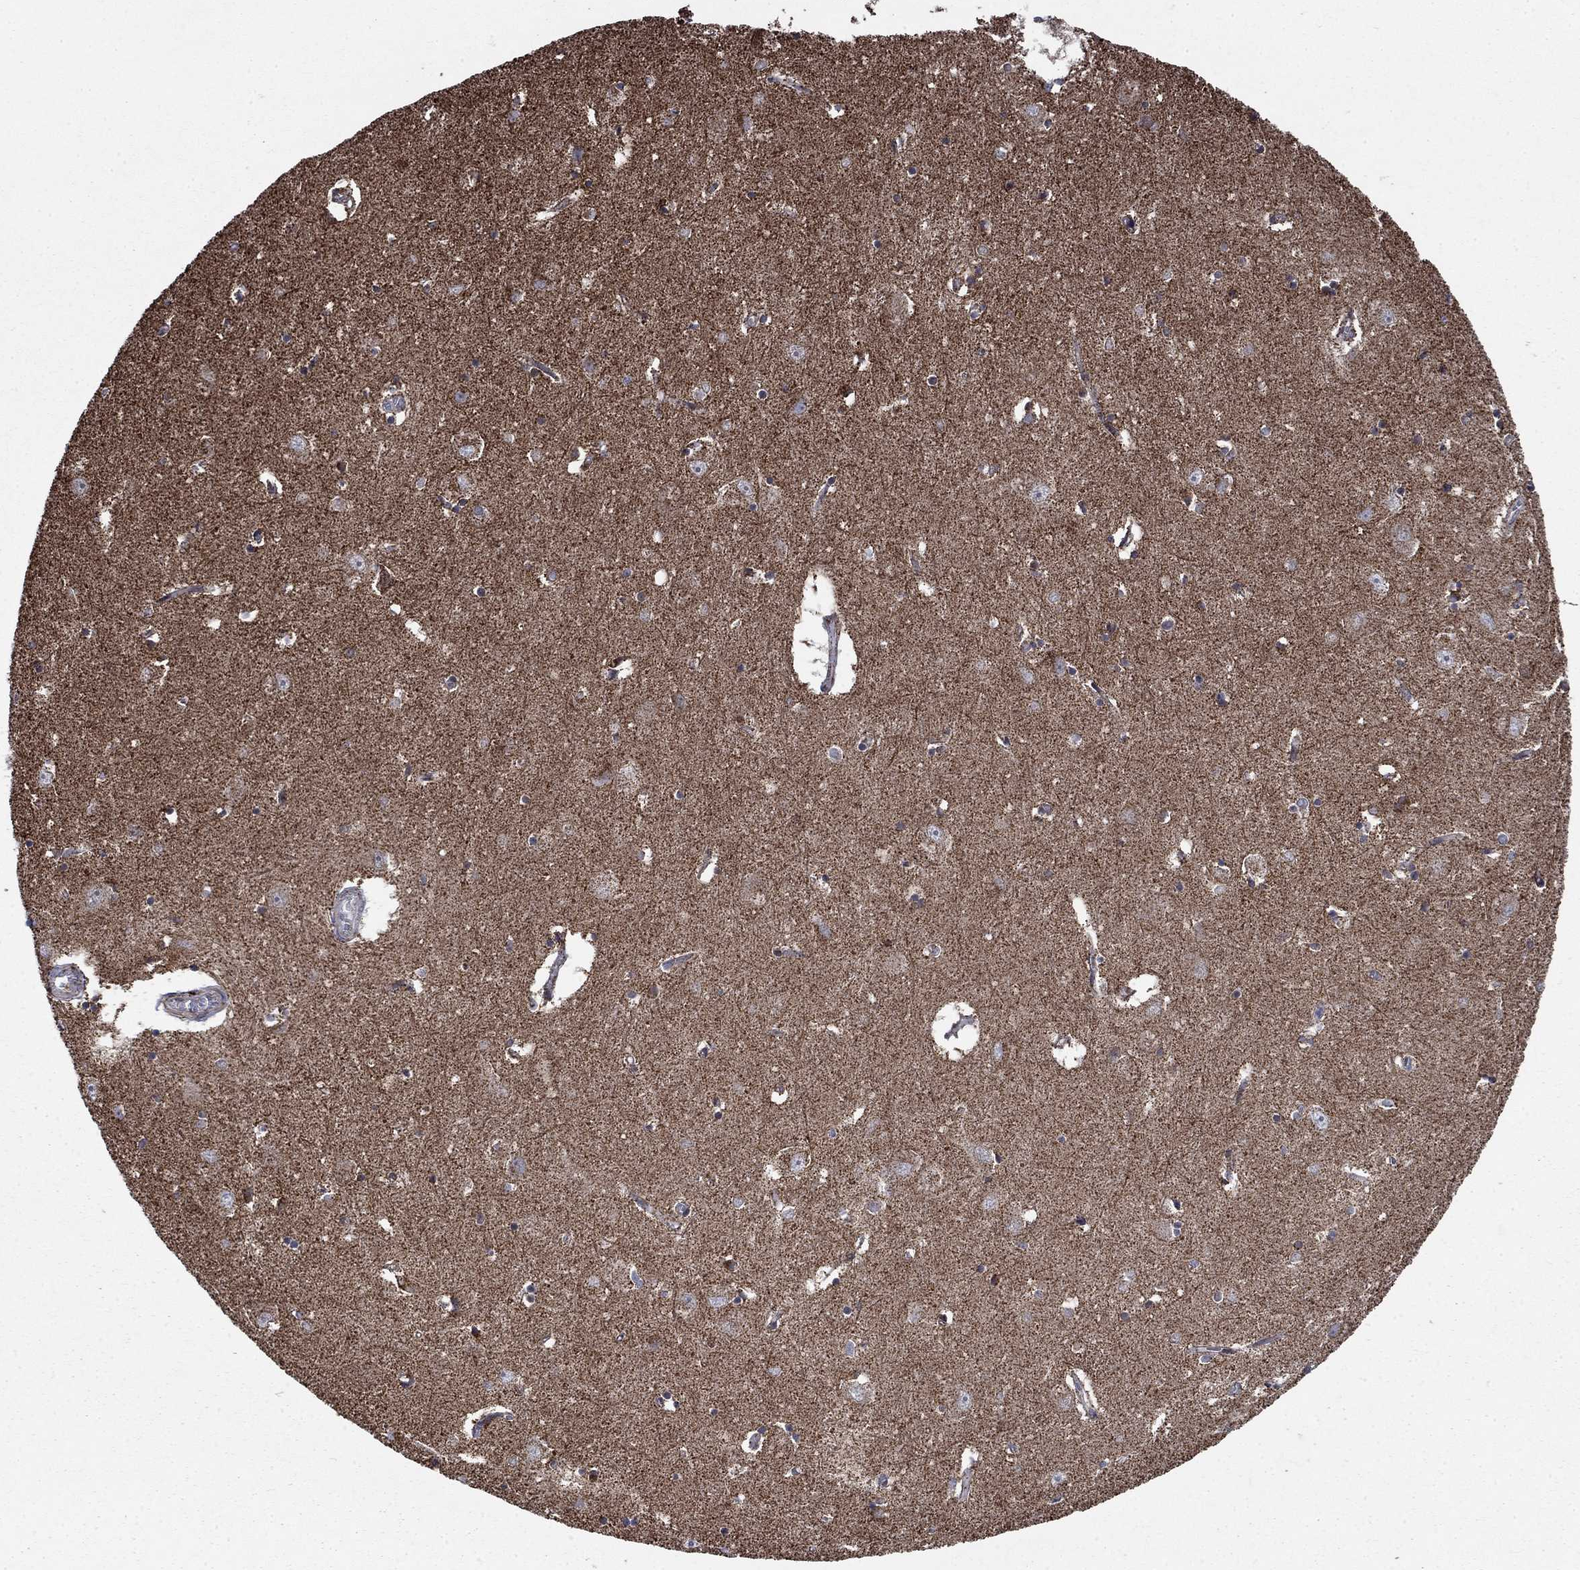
{"staining": {"intensity": "negative", "quantity": "none", "location": "none"}, "tissue": "caudate", "cell_type": "Glial cells", "image_type": "normal", "snomed": [{"axis": "morphology", "description": "Normal tissue, NOS"}, {"axis": "topography", "description": "Lateral ventricle wall"}], "caption": "An immunohistochemistry histopathology image of normal caudate is shown. There is no staining in glial cells of caudate.", "gene": "MOAP1", "patient": {"sex": "male", "age": 54}}